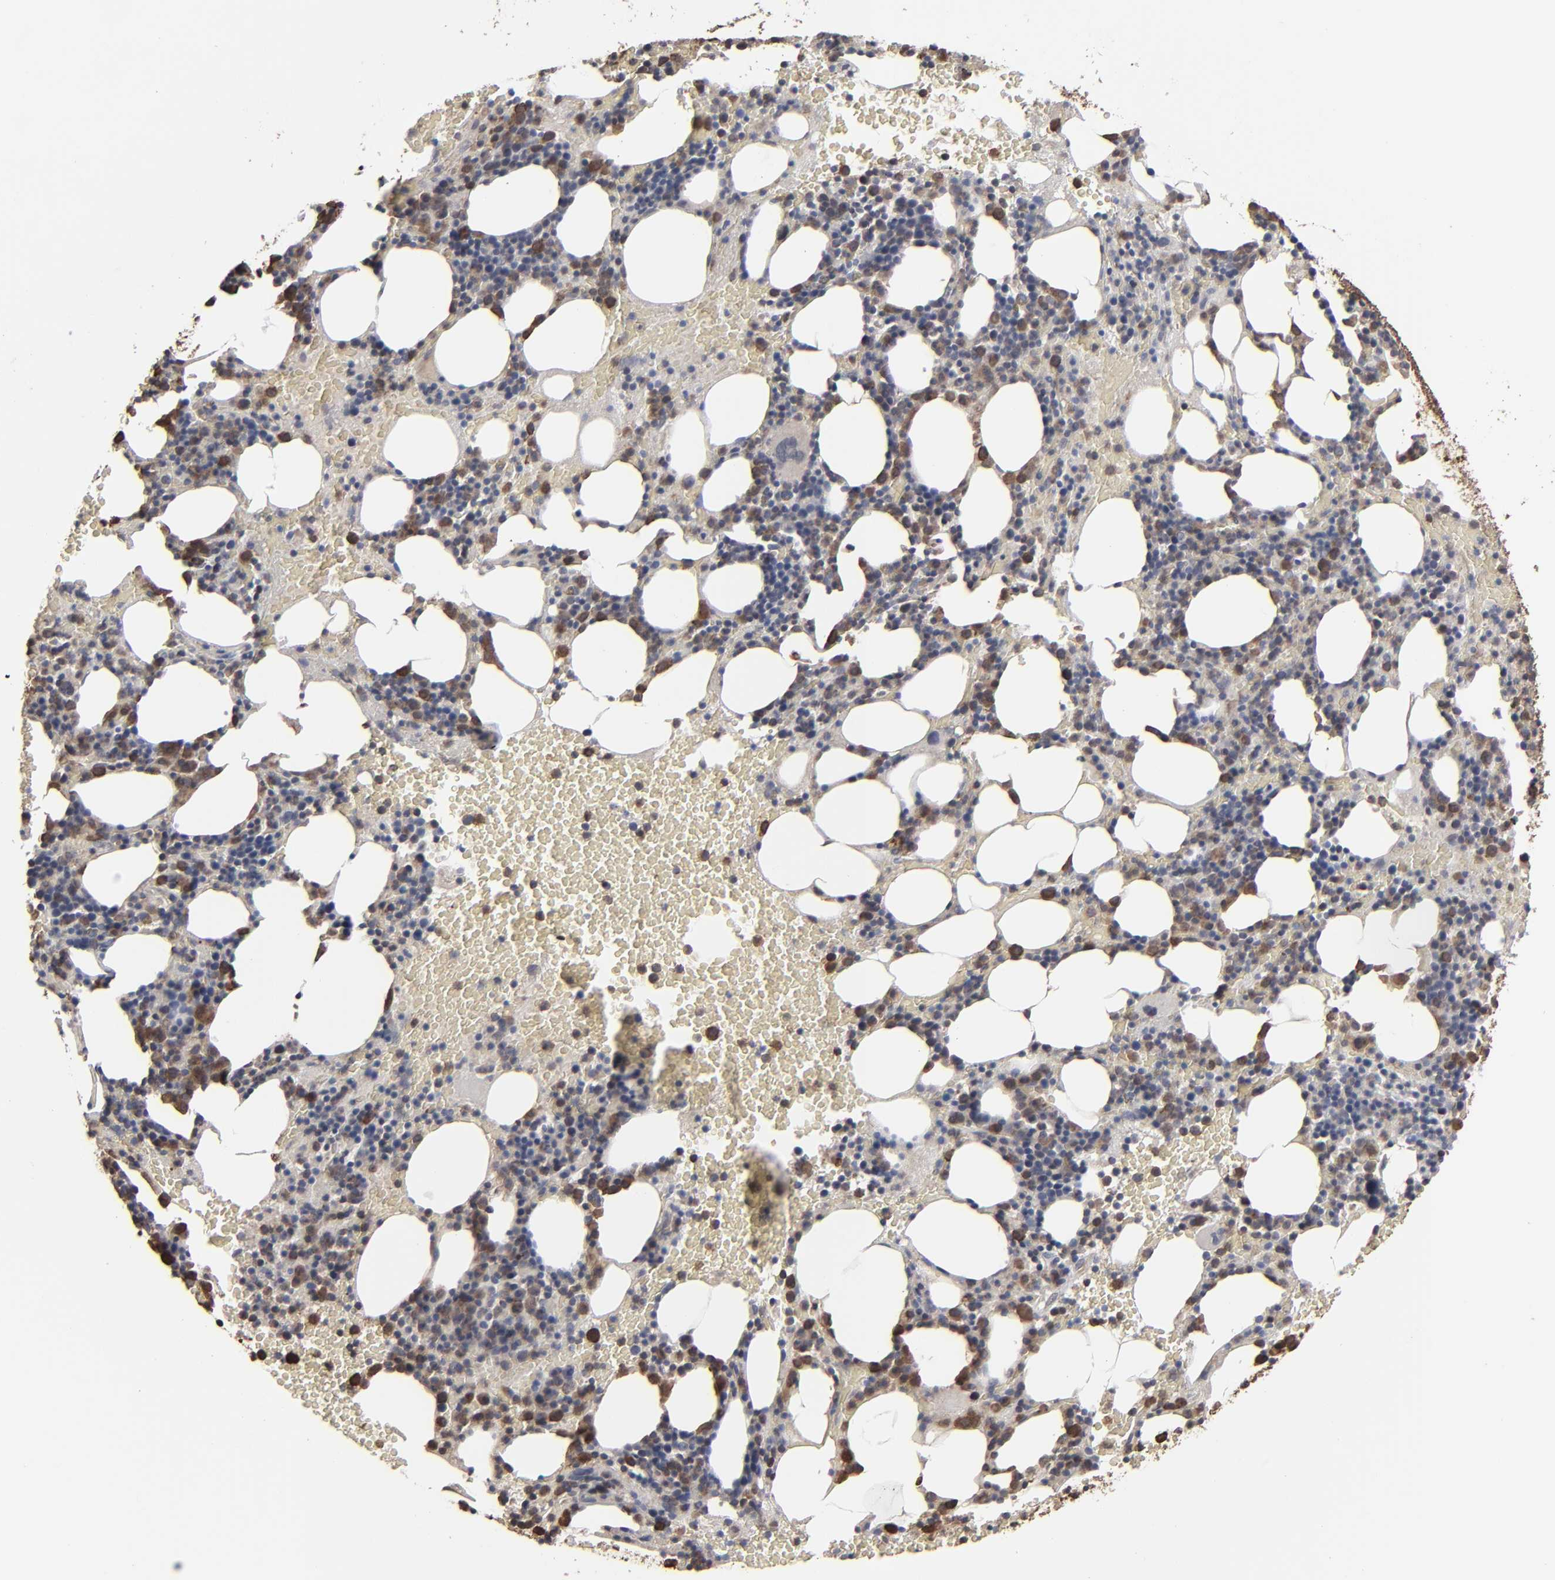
{"staining": {"intensity": "strong", "quantity": "25%-75%", "location": "cytoplasmic/membranous,nuclear"}, "tissue": "bone marrow", "cell_type": "Hematopoietic cells", "image_type": "normal", "snomed": [{"axis": "morphology", "description": "Normal tissue, NOS"}, {"axis": "topography", "description": "Bone marrow"}], "caption": "This image exhibits immunohistochemistry staining of unremarkable human bone marrow, with high strong cytoplasmic/membranous,nuclear expression in approximately 25%-75% of hematopoietic cells.", "gene": "NME1", "patient": {"sex": "male", "age": 86}}